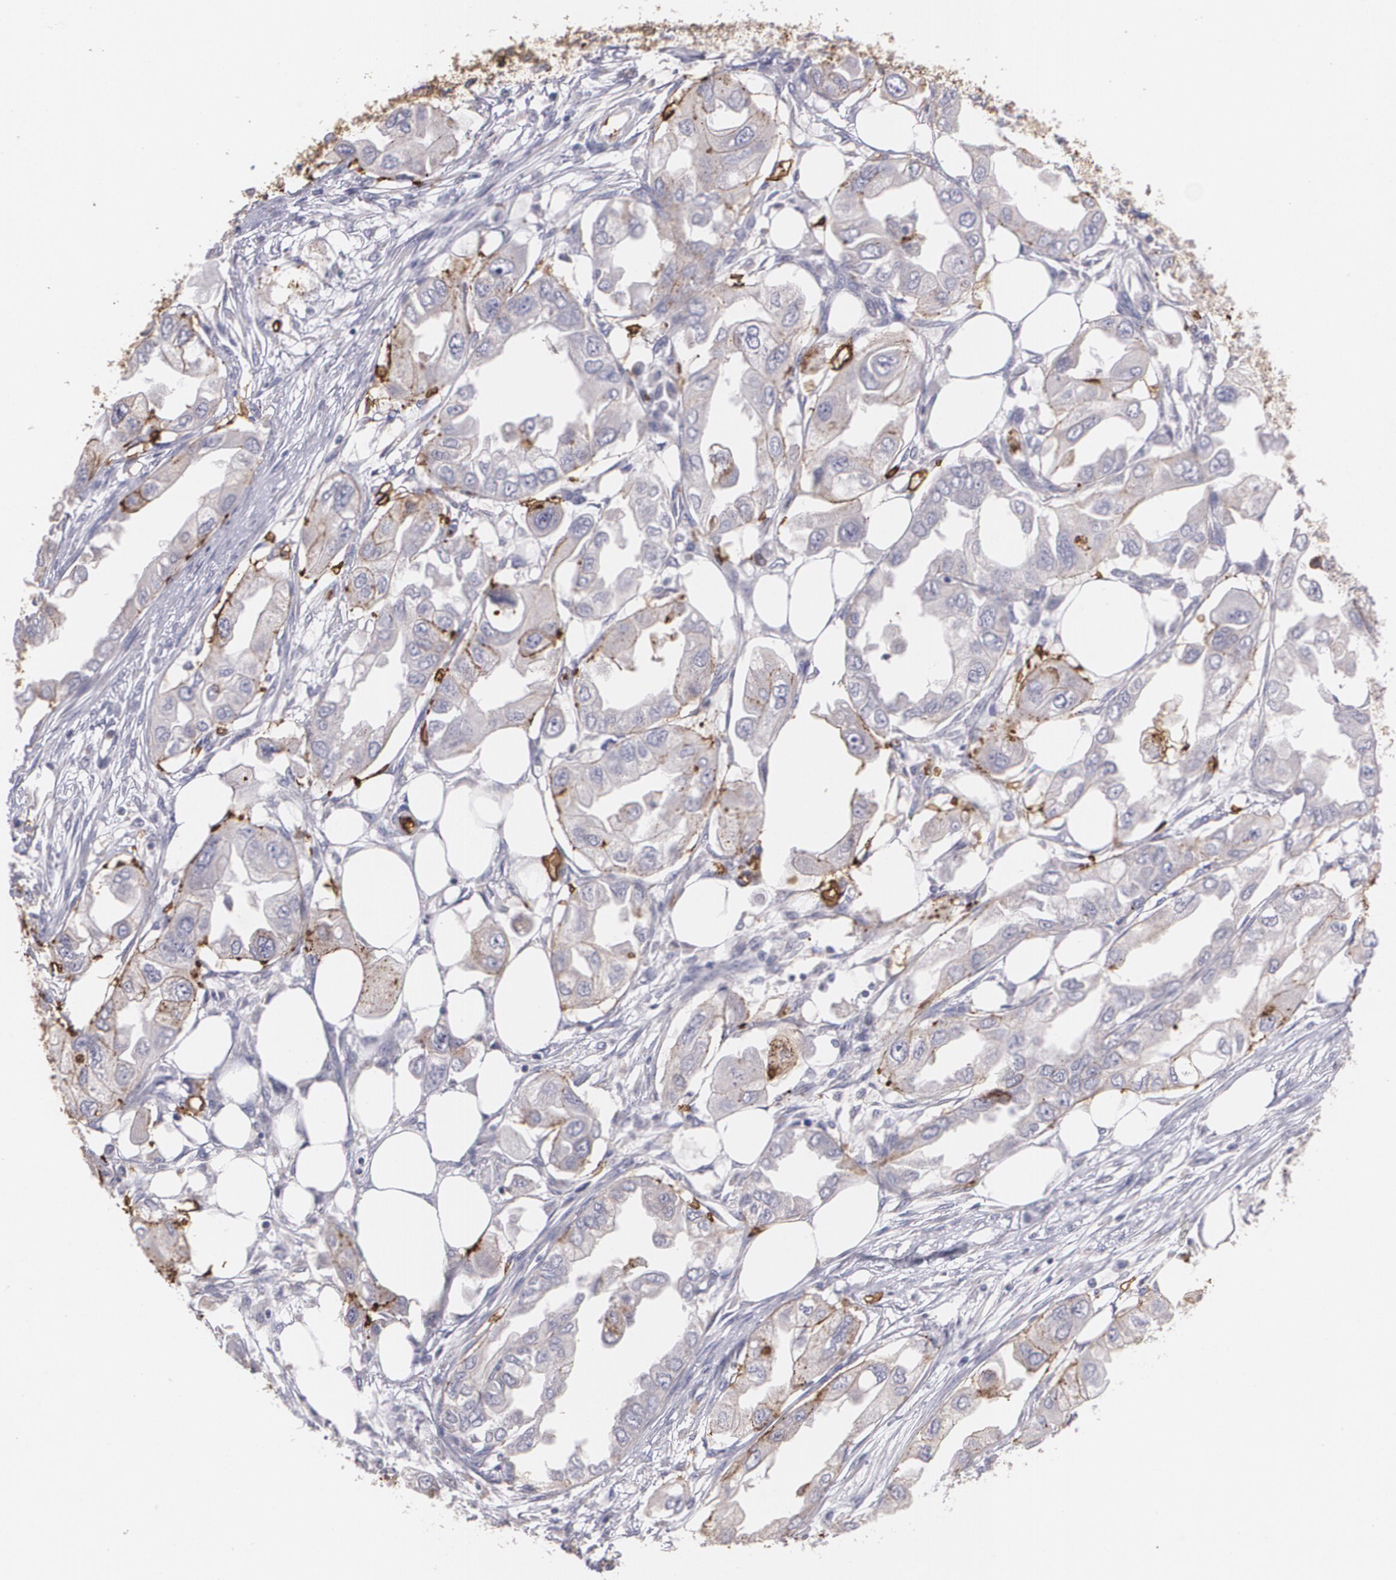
{"staining": {"intensity": "strong", "quantity": "25%-75%", "location": "cytoplasmic/membranous"}, "tissue": "endometrial cancer", "cell_type": "Tumor cells", "image_type": "cancer", "snomed": [{"axis": "morphology", "description": "Adenocarcinoma, NOS"}, {"axis": "topography", "description": "Endometrium"}], "caption": "IHC histopathology image of endometrial cancer stained for a protein (brown), which demonstrates high levels of strong cytoplasmic/membranous staining in about 25%-75% of tumor cells.", "gene": "SLC2A1", "patient": {"sex": "female", "age": 67}}